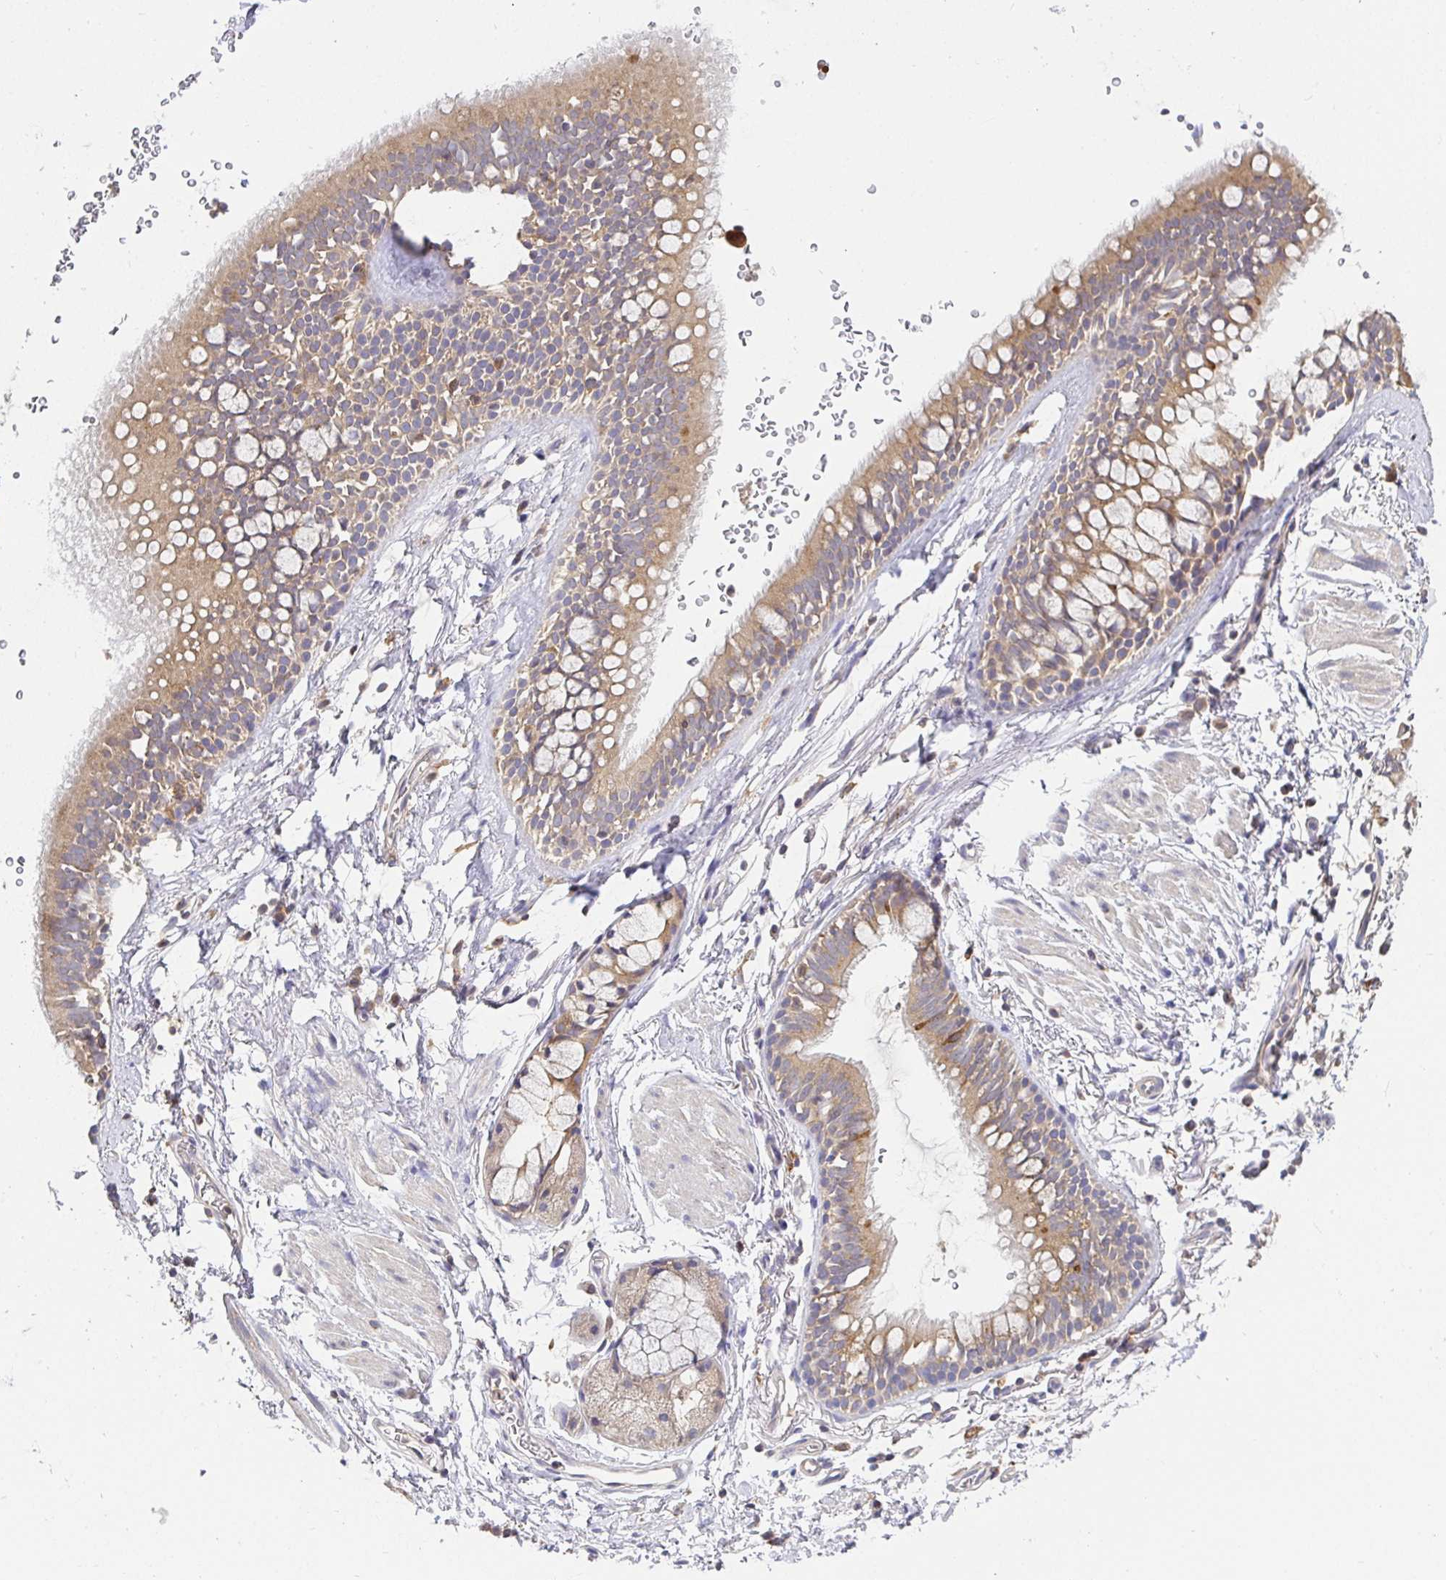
{"staining": {"intensity": "negative", "quantity": "none", "location": "none"}, "tissue": "soft tissue", "cell_type": "Chondrocytes", "image_type": "normal", "snomed": [{"axis": "morphology", "description": "Normal tissue, NOS"}, {"axis": "topography", "description": "Lymph node"}, {"axis": "topography", "description": "Cartilage tissue"}, {"axis": "topography", "description": "Bronchus"}], "caption": "Protein analysis of normal soft tissue exhibits no significant expression in chondrocytes.", "gene": "ATP6V1F", "patient": {"sex": "female", "age": 70}}